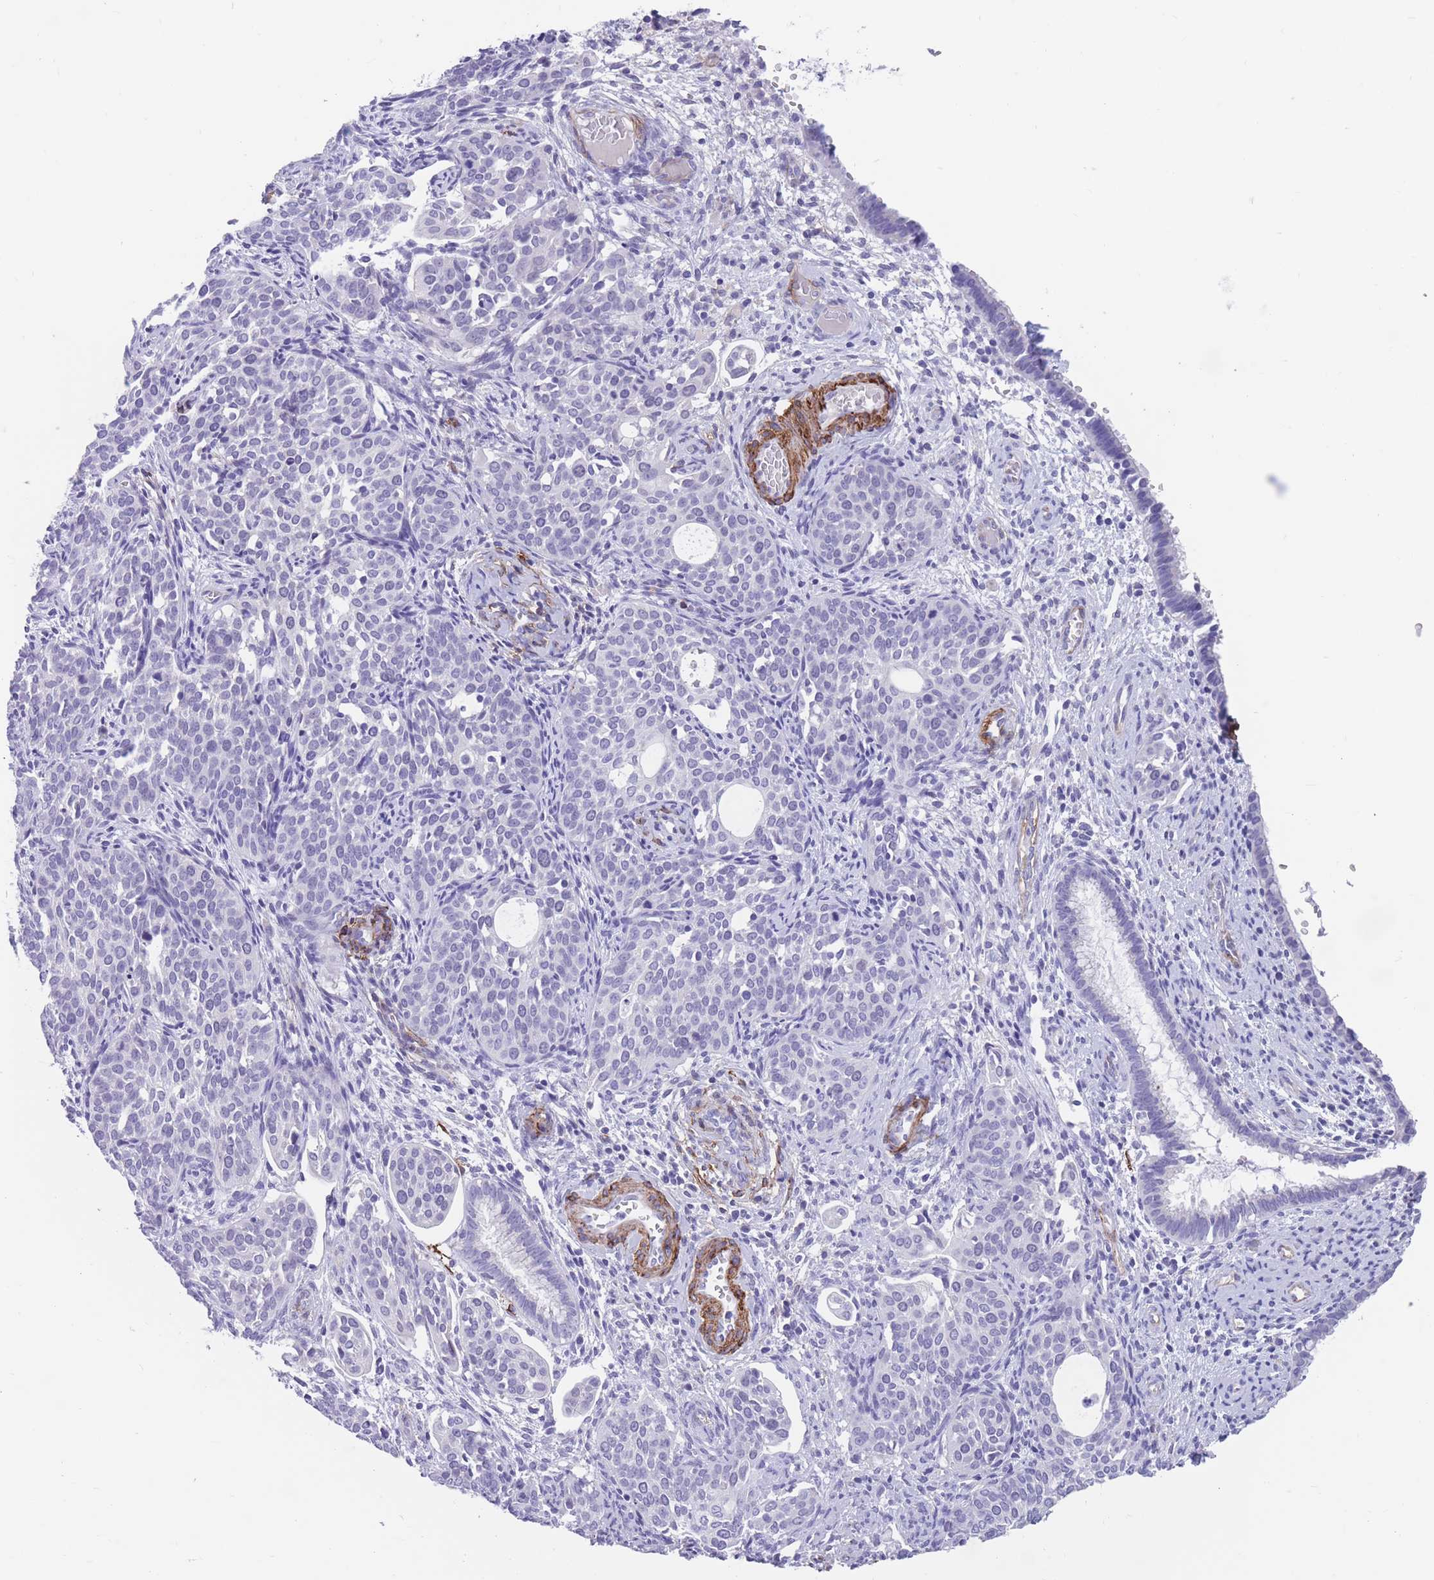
{"staining": {"intensity": "negative", "quantity": "none", "location": "none"}, "tissue": "cervical cancer", "cell_type": "Tumor cells", "image_type": "cancer", "snomed": [{"axis": "morphology", "description": "Squamous cell carcinoma, NOS"}, {"axis": "topography", "description": "Cervix"}], "caption": "A high-resolution image shows immunohistochemistry (IHC) staining of cervical squamous cell carcinoma, which shows no significant expression in tumor cells.", "gene": "DPYD", "patient": {"sex": "female", "age": 44}}